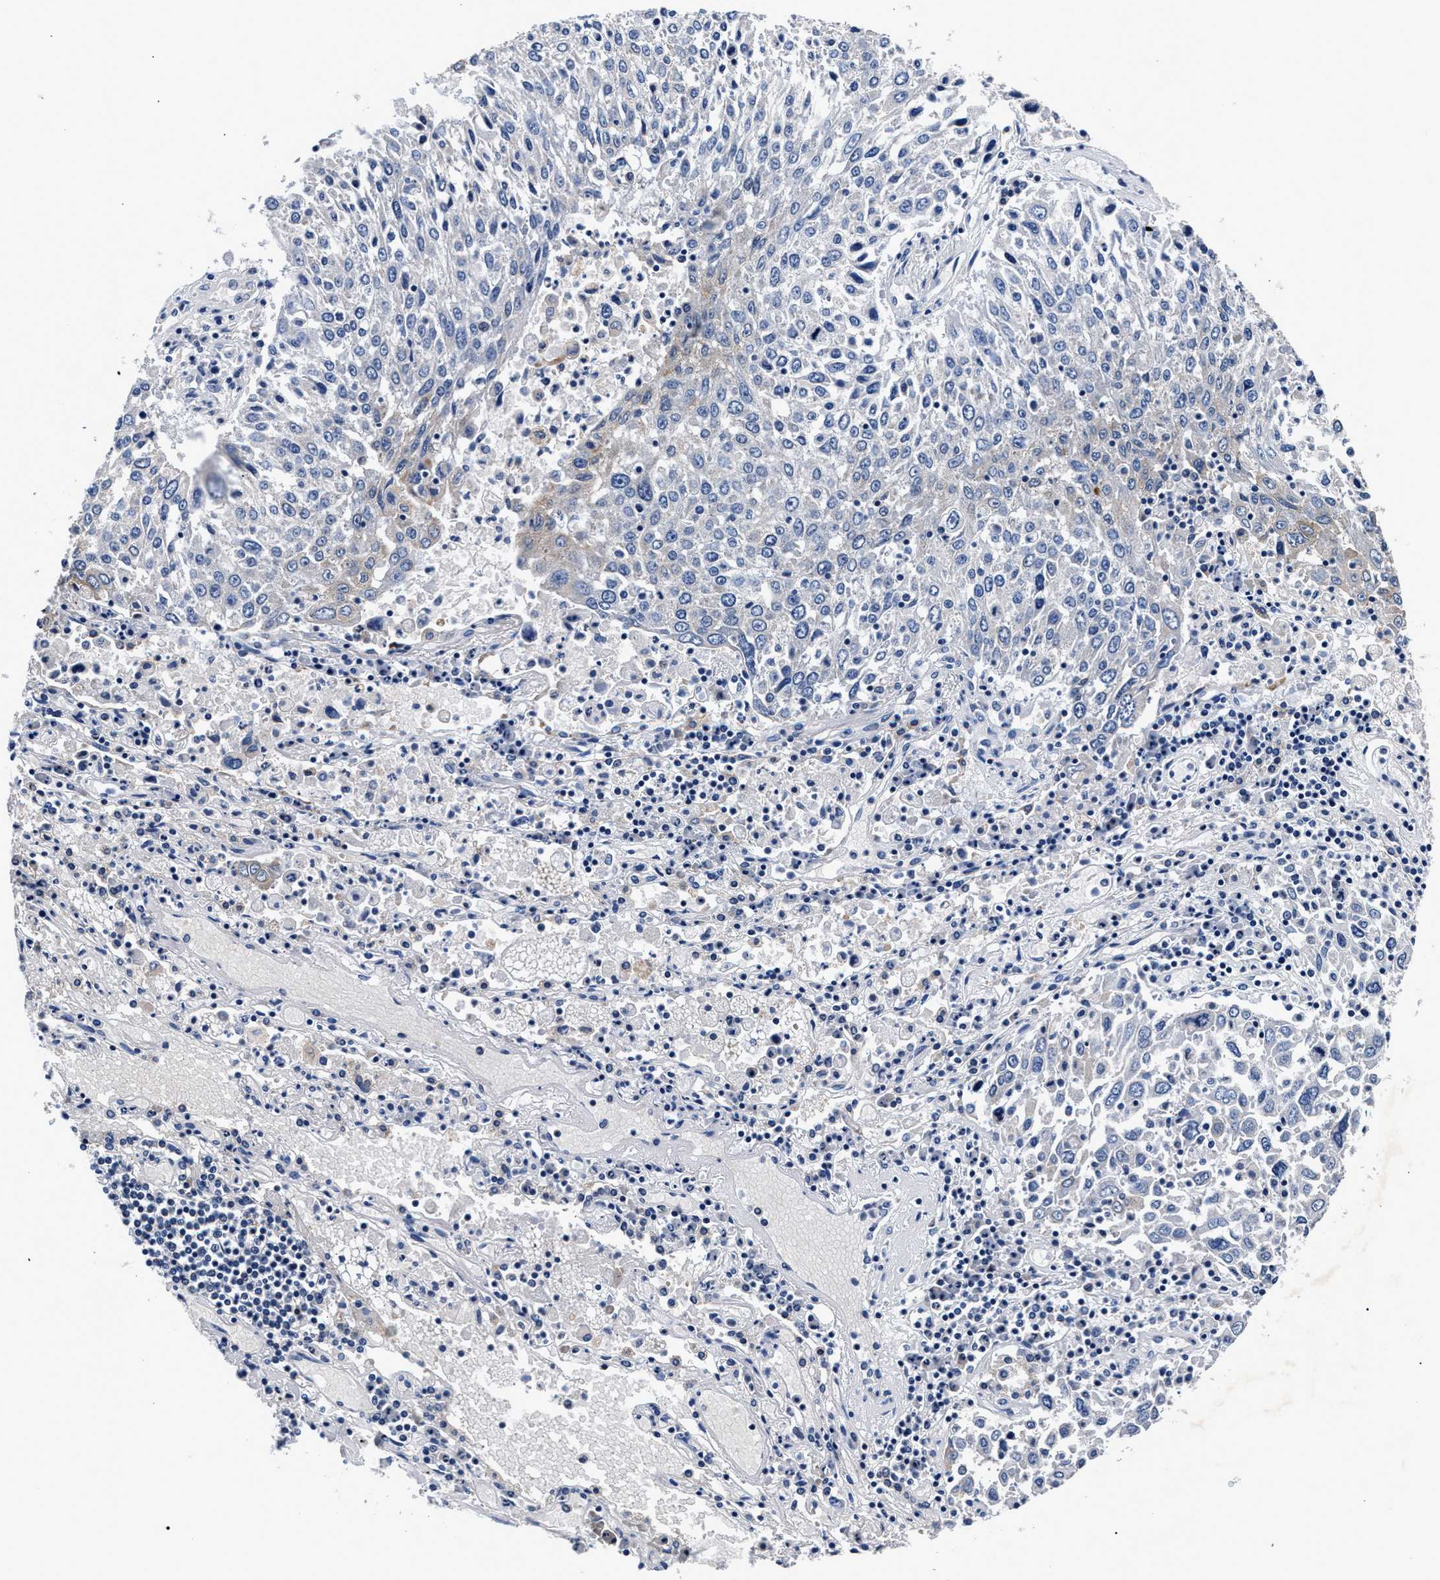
{"staining": {"intensity": "negative", "quantity": "none", "location": "none"}, "tissue": "lung cancer", "cell_type": "Tumor cells", "image_type": "cancer", "snomed": [{"axis": "morphology", "description": "Squamous cell carcinoma, NOS"}, {"axis": "topography", "description": "Lung"}], "caption": "This is an immunohistochemistry photomicrograph of lung cancer (squamous cell carcinoma). There is no positivity in tumor cells.", "gene": "PHF24", "patient": {"sex": "male", "age": 65}}